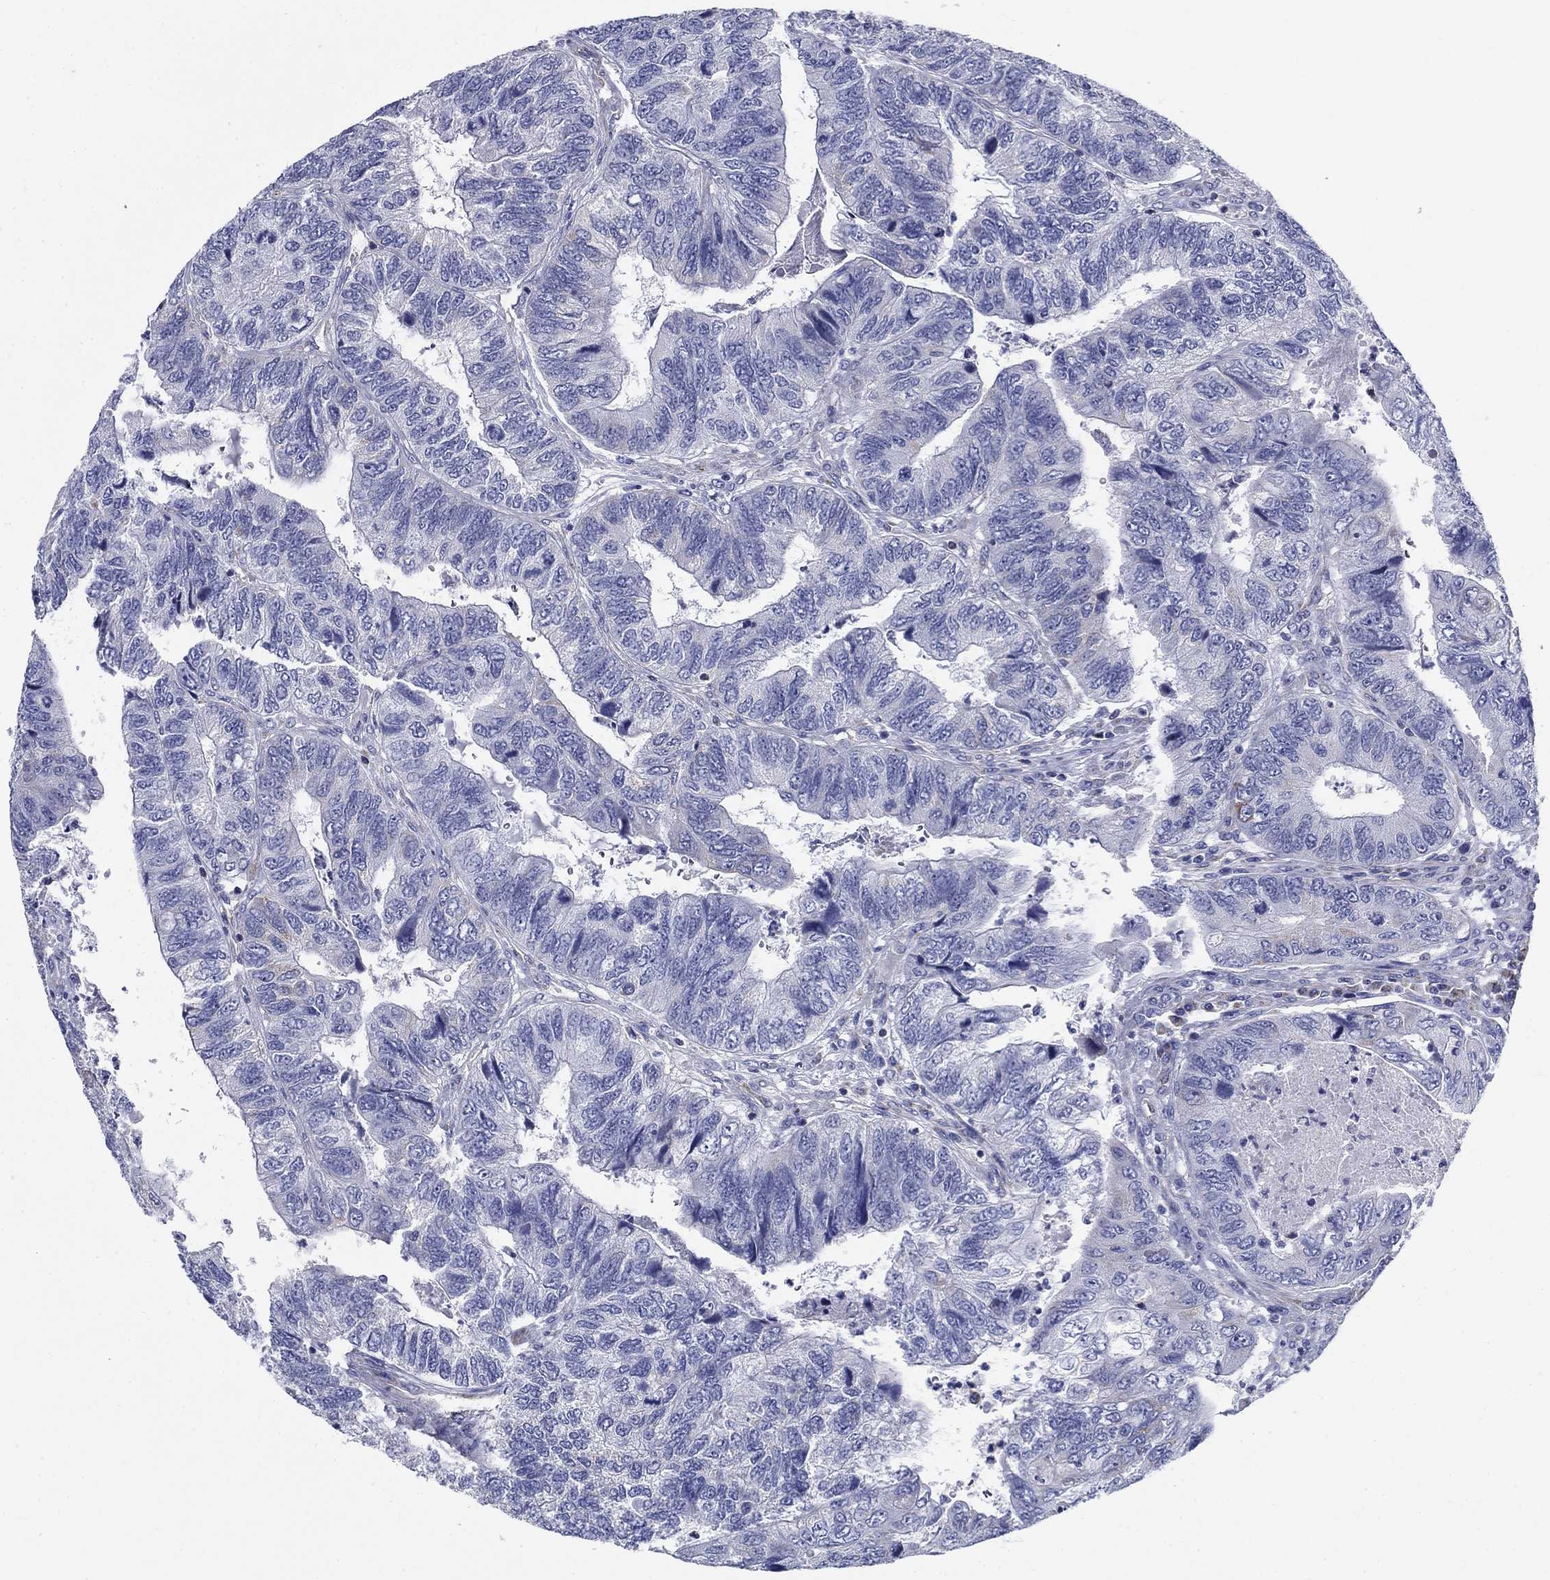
{"staining": {"intensity": "negative", "quantity": "none", "location": "none"}, "tissue": "colorectal cancer", "cell_type": "Tumor cells", "image_type": "cancer", "snomed": [{"axis": "morphology", "description": "Adenocarcinoma, NOS"}, {"axis": "topography", "description": "Colon"}], "caption": "This is an immunohistochemistry (IHC) image of human colorectal adenocarcinoma. There is no staining in tumor cells.", "gene": "UPB1", "patient": {"sex": "female", "age": 67}}